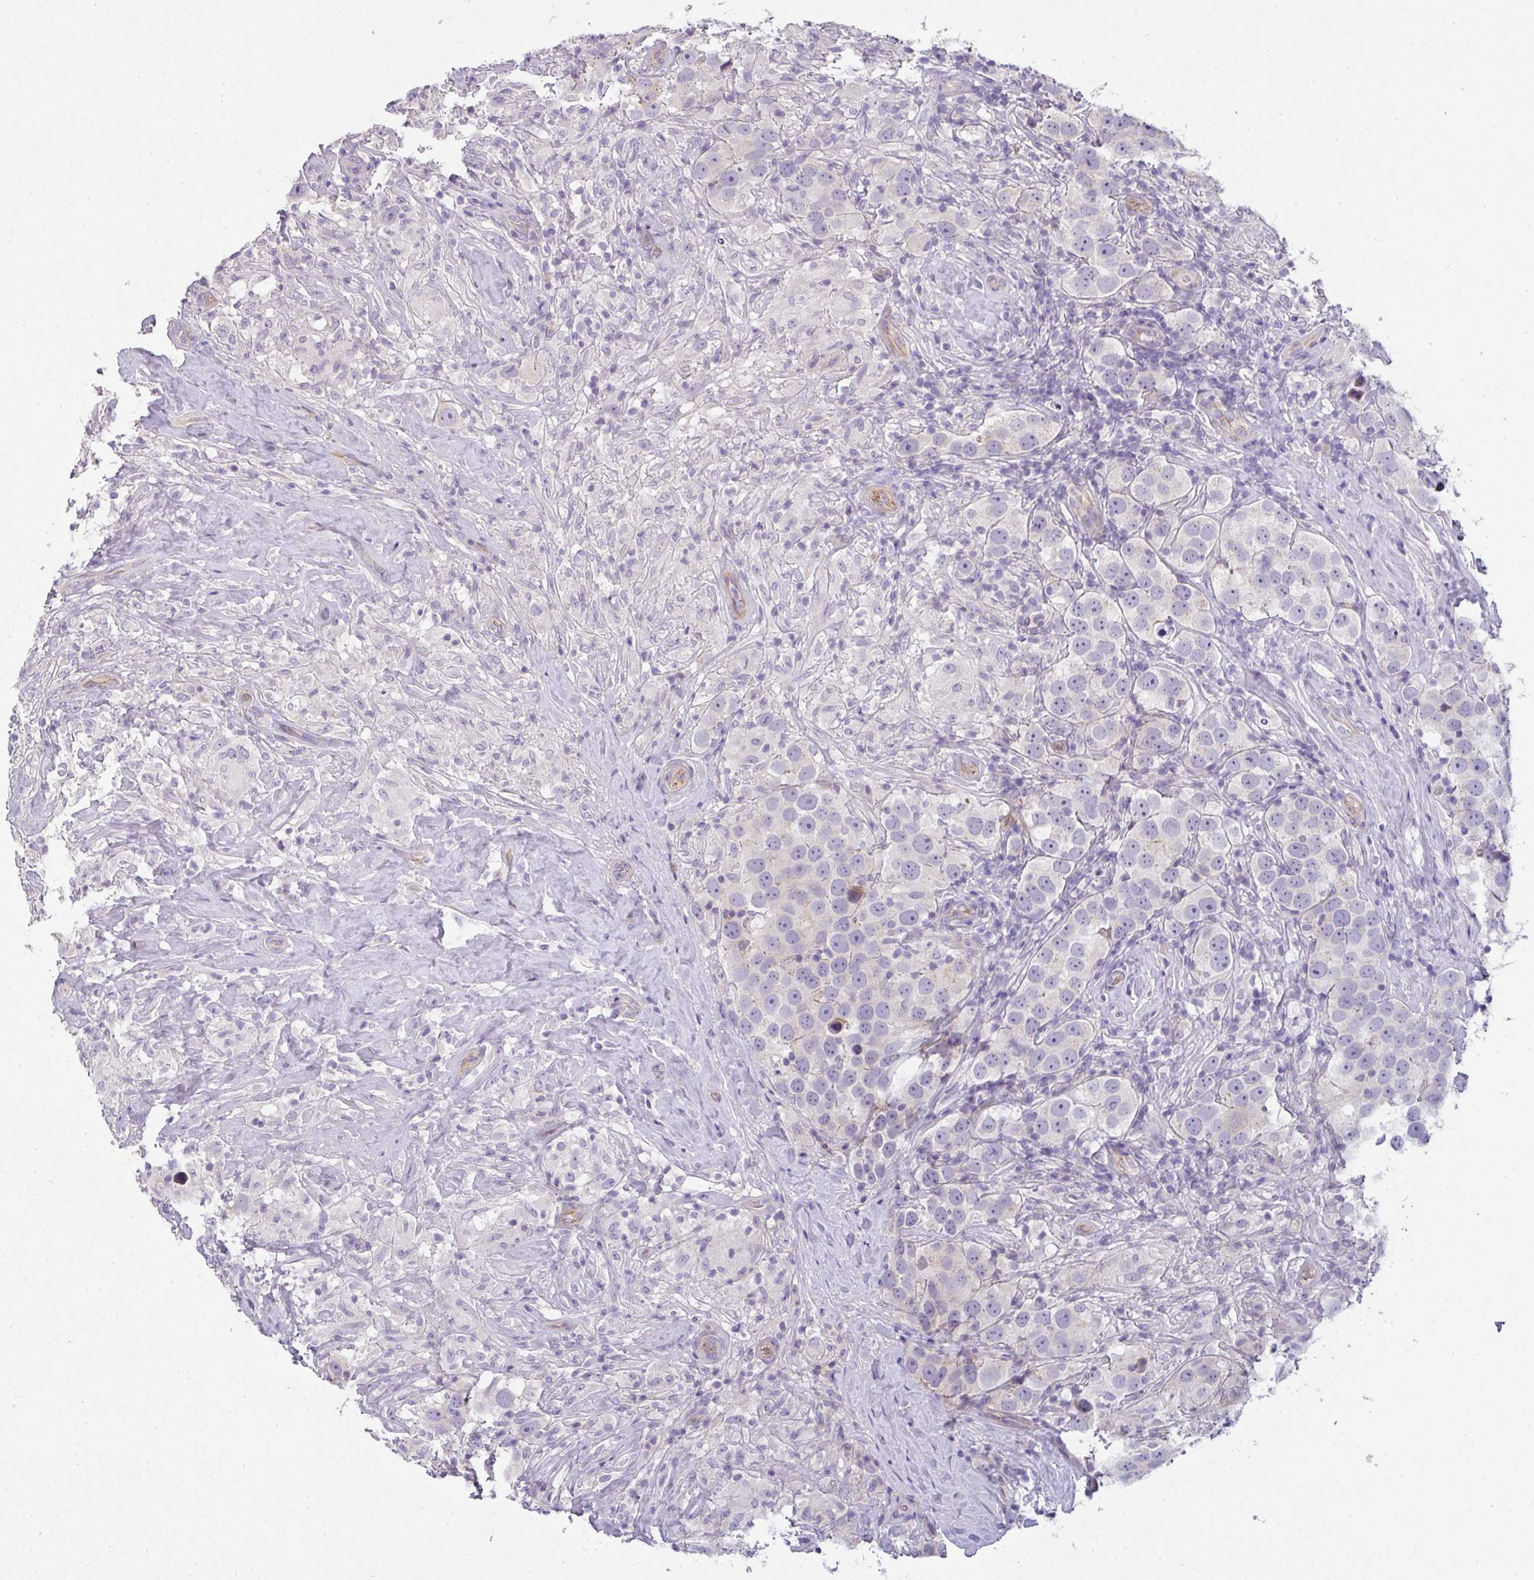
{"staining": {"intensity": "moderate", "quantity": "<25%", "location": "cytoplasmic/membranous"}, "tissue": "testis cancer", "cell_type": "Tumor cells", "image_type": "cancer", "snomed": [{"axis": "morphology", "description": "Seminoma, NOS"}, {"axis": "topography", "description": "Testis"}], "caption": "The immunohistochemical stain highlights moderate cytoplasmic/membranous expression in tumor cells of testis cancer (seminoma) tissue. (DAB (3,3'-diaminobenzidine) IHC with brightfield microscopy, high magnification).", "gene": "FILIP1", "patient": {"sex": "male", "age": 49}}